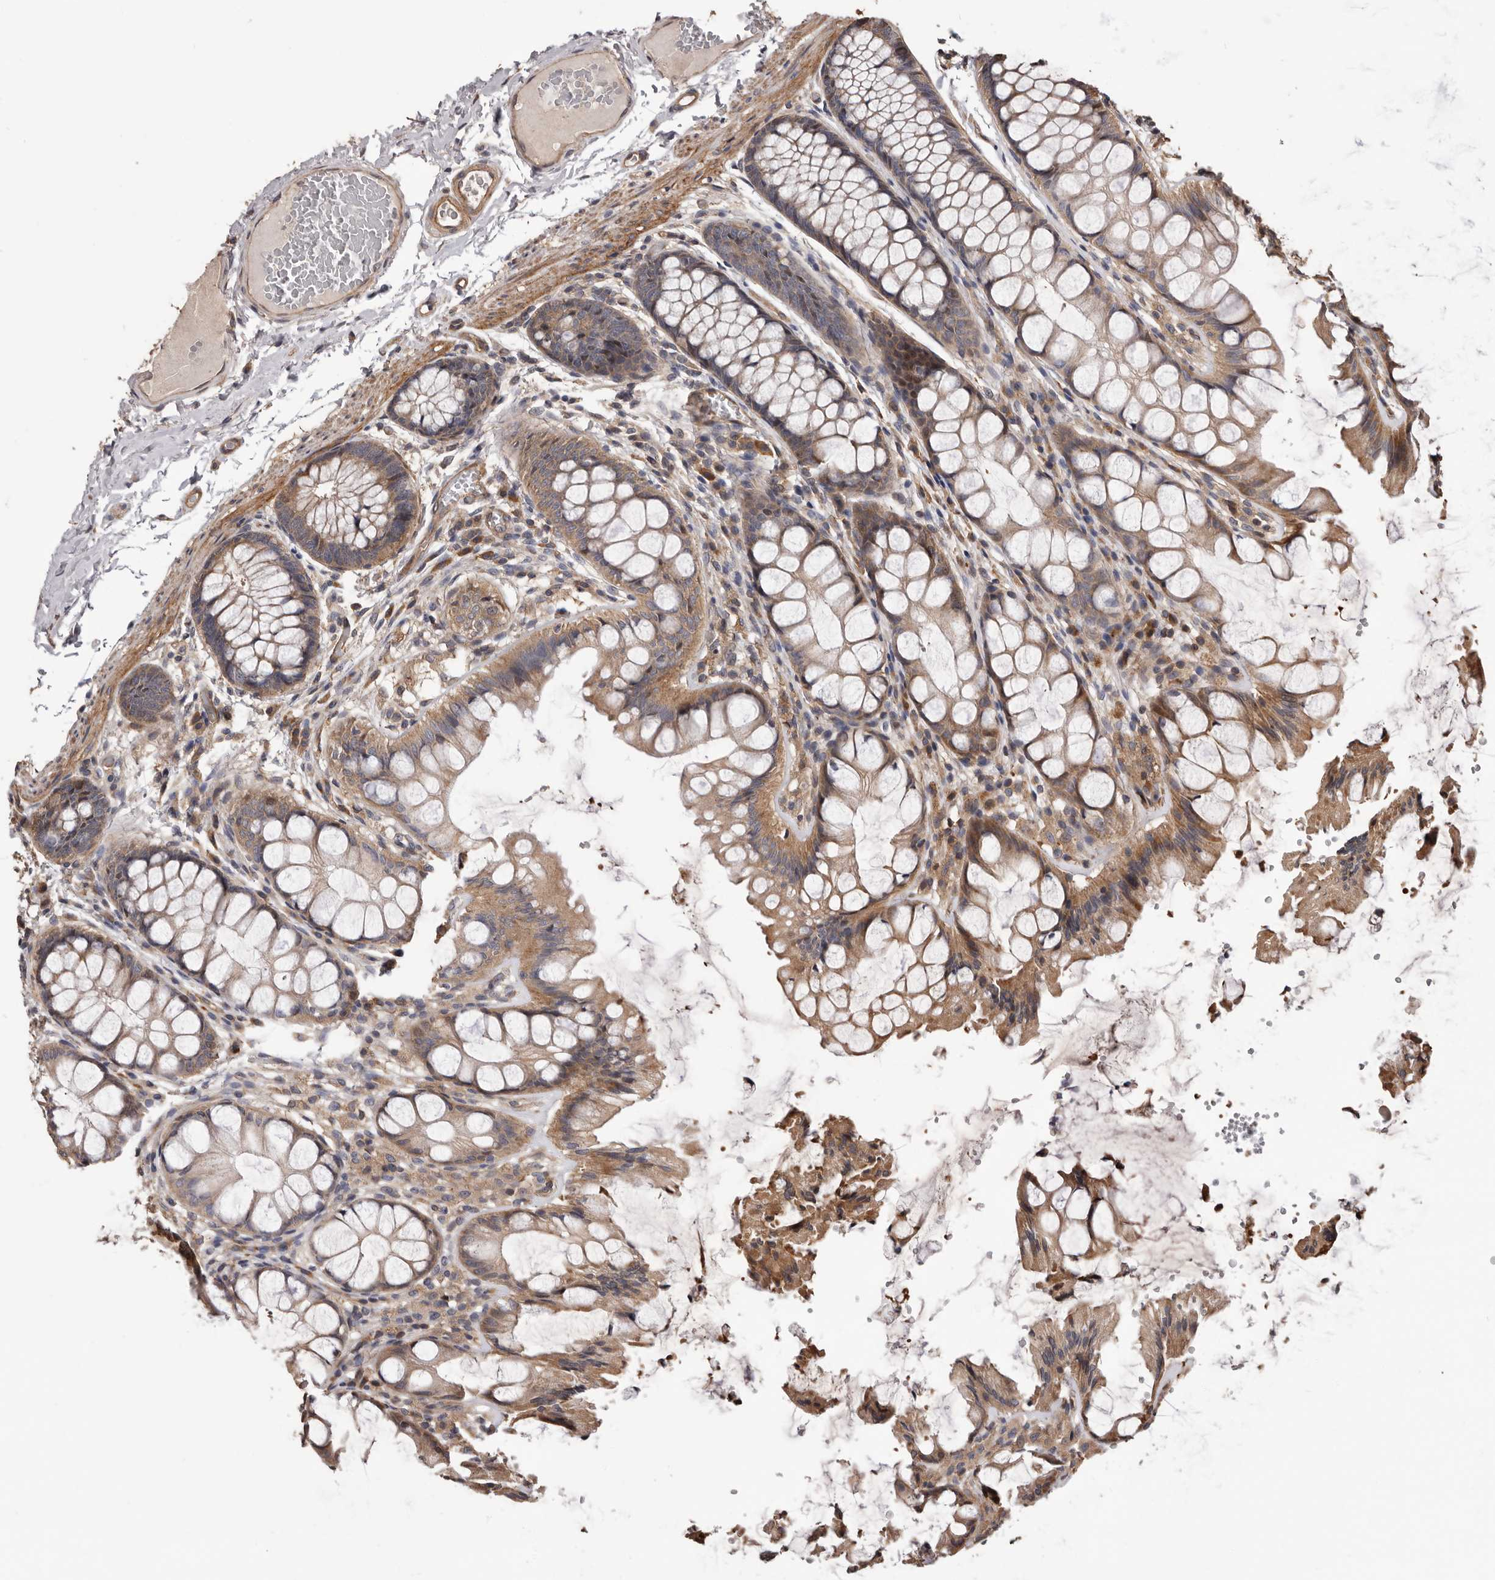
{"staining": {"intensity": "moderate", "quantity": ">75%", "location": "cytoplasmic/membranous"}, "tissue": "colon", "cell_type": "Endothelial cells", "image_type": "normal", "snomed": [{"axis": "morphology", "description": "Normal tissue, NOS"}, {"axis": "topography", "description": "Colon"}], "caption": "Immunohistochemistry of normal human colon shows medium levels of moderate cytoplasmic/membranous expression in approximately >75% of endothelial cells. (IHC, brightfield microscopy, high magnification).", "gene": "ADAMTS2", "patient": {"sex": "male", "age": 47}}